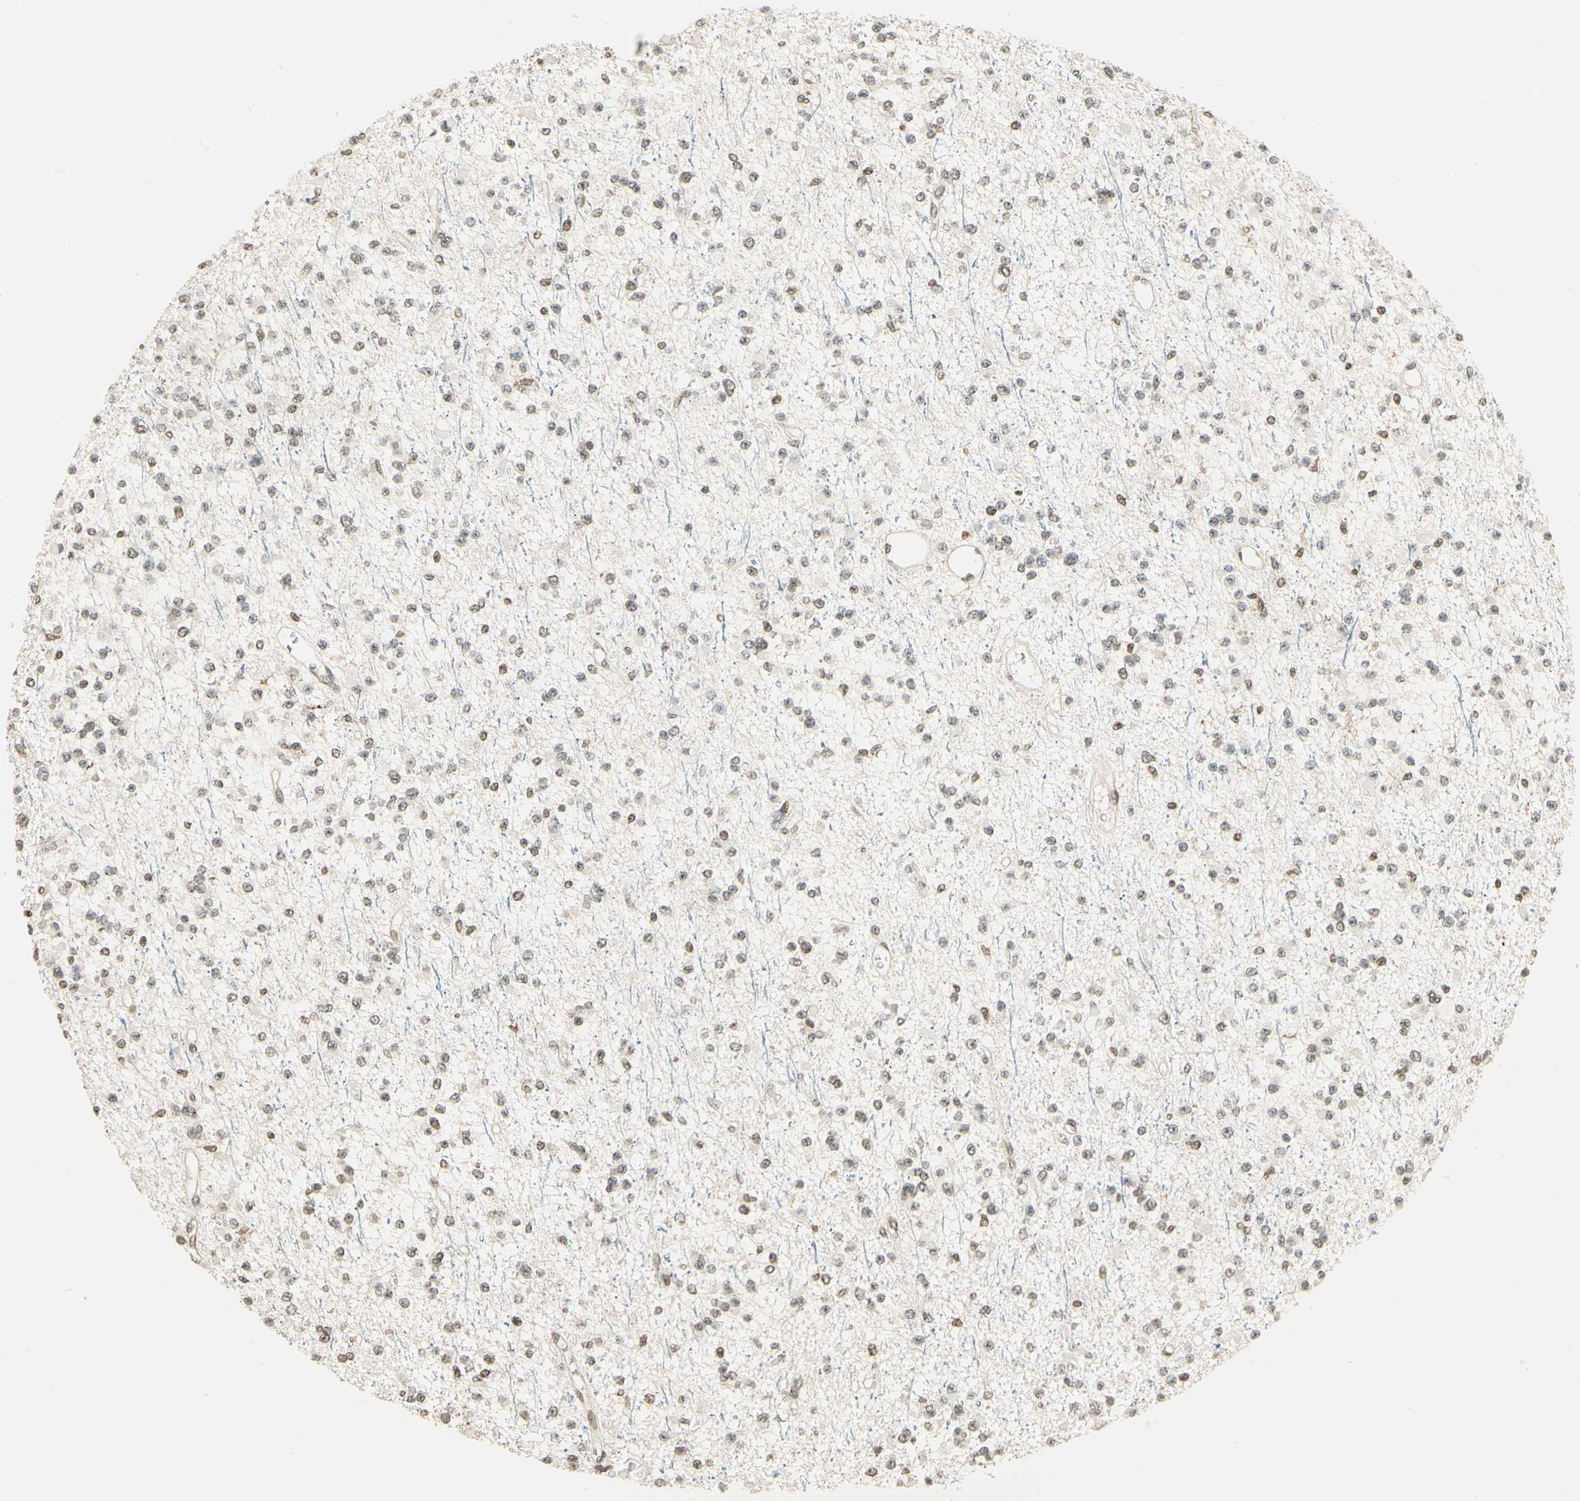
{"staining": {"intensity": "weak", "quantity": ">75%", "location": "nuclear"}, "tissue": "glioma", "cell_type": "Tumor cells", "image_type": "cancer", "snomed": [{"axis": "morphology", "description": "Glioma, malignant, Low grade"}, {"axis": "topography", "description": "Brain"}], "caption": "Immunohistochemical staining of human glioma demonstrates low levels of weak nuclear expression in about >75% of tumor cells.", "gene": "FER", "patient": {"sex": "female", "age": 22}}